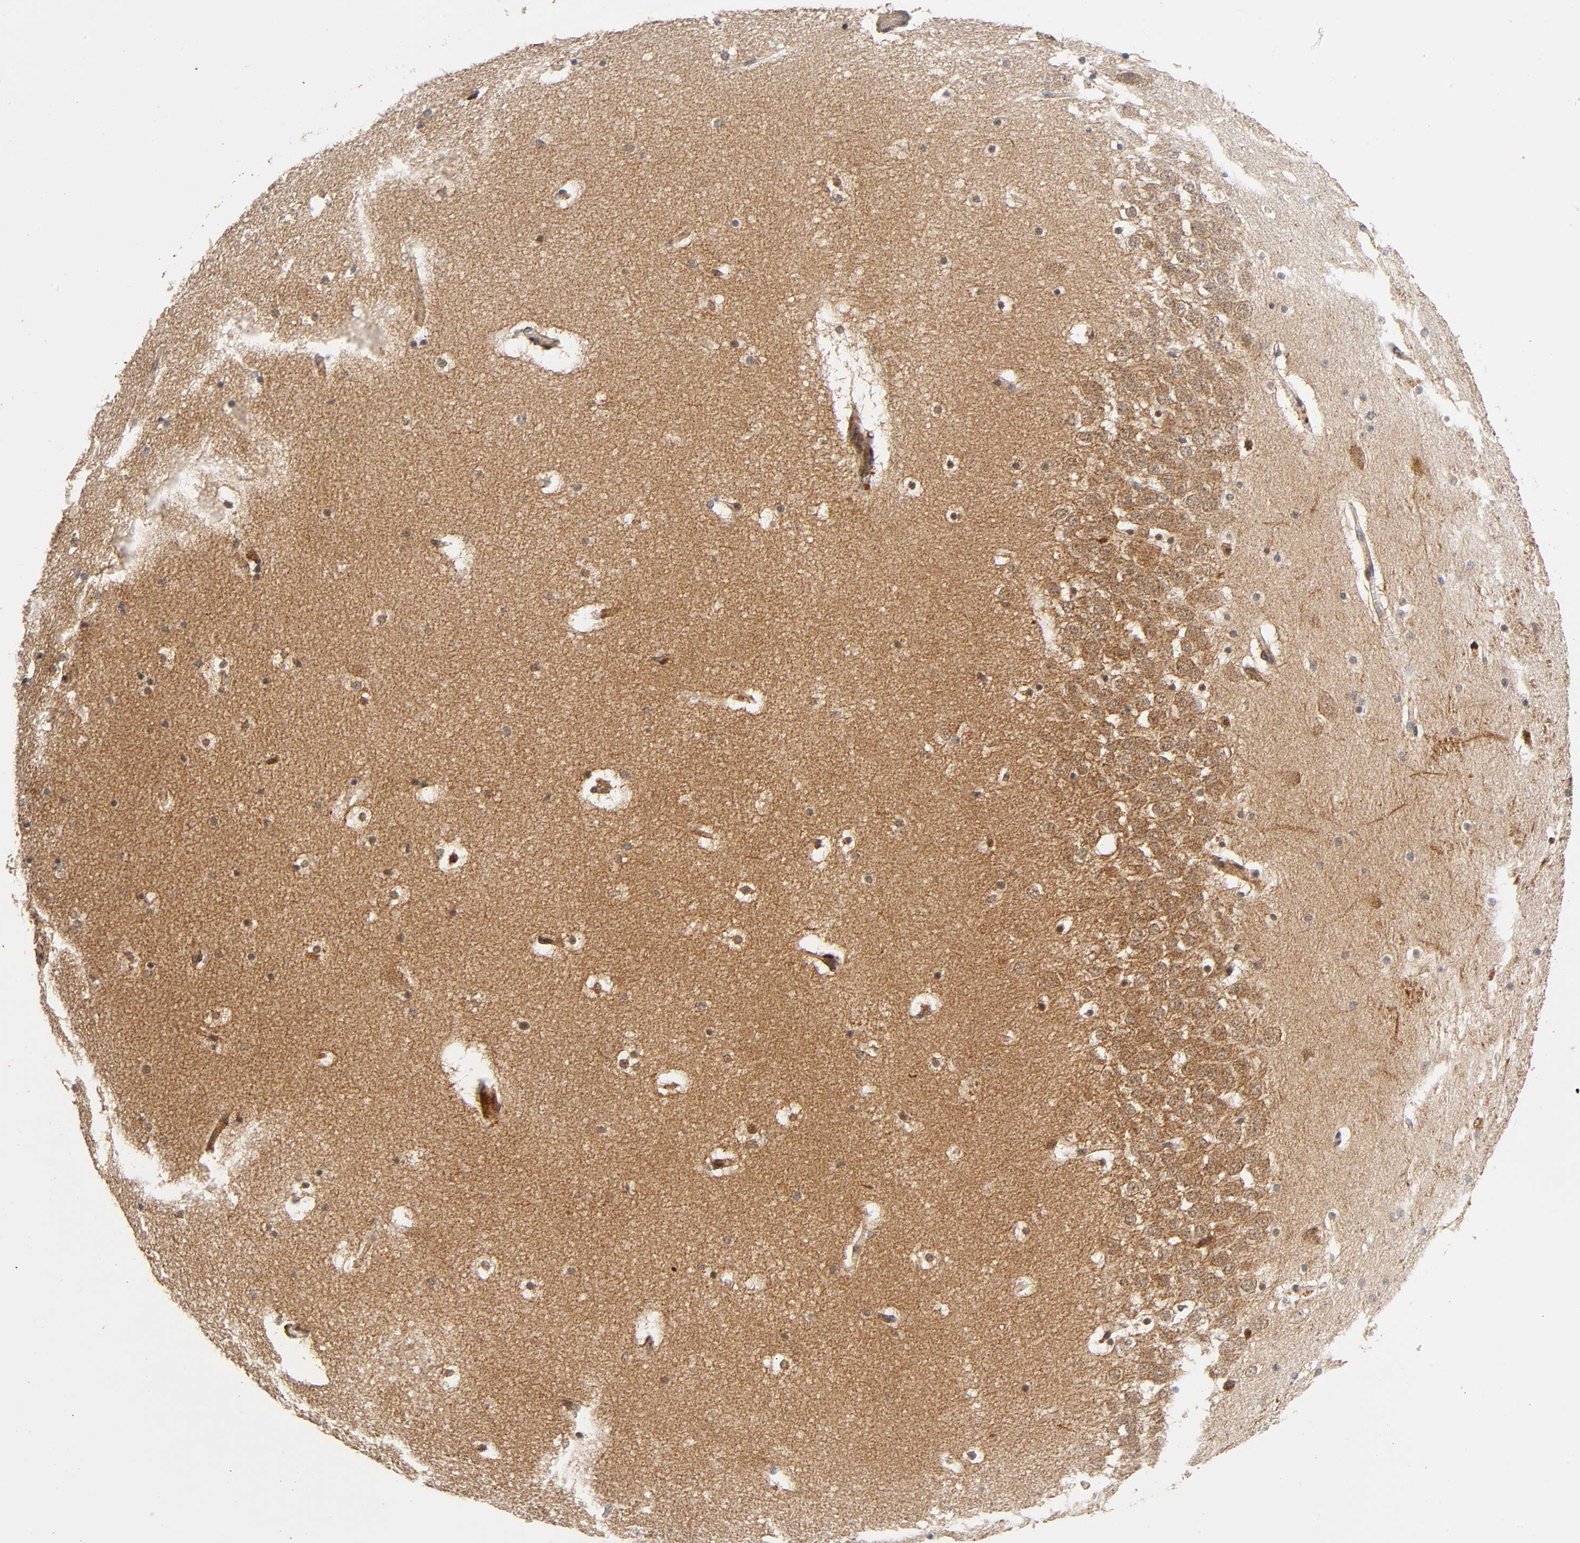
{"staining": {"intensity": "moderate", "quantity": "<25%", "location": "cytoplasmic/membranous"}, "tissue": "hippocampus", "cell_type": "Glial cells", "image_type": "normal", "snomed": [{"axis": "morphology", "description": "Normal tissue, NOS"}, {"axis": "topography", "description": "Hippocampus"}], "caption": "An immunohistochemistry (IHC) photomicrograph of benign tissue is shown. Protein staining in brown labels moderate cytoplasmic/membranous positivity in hippocampus within glial cells.", "gene": "CASP9", "patient": {"sex": "male", "age": 45}}